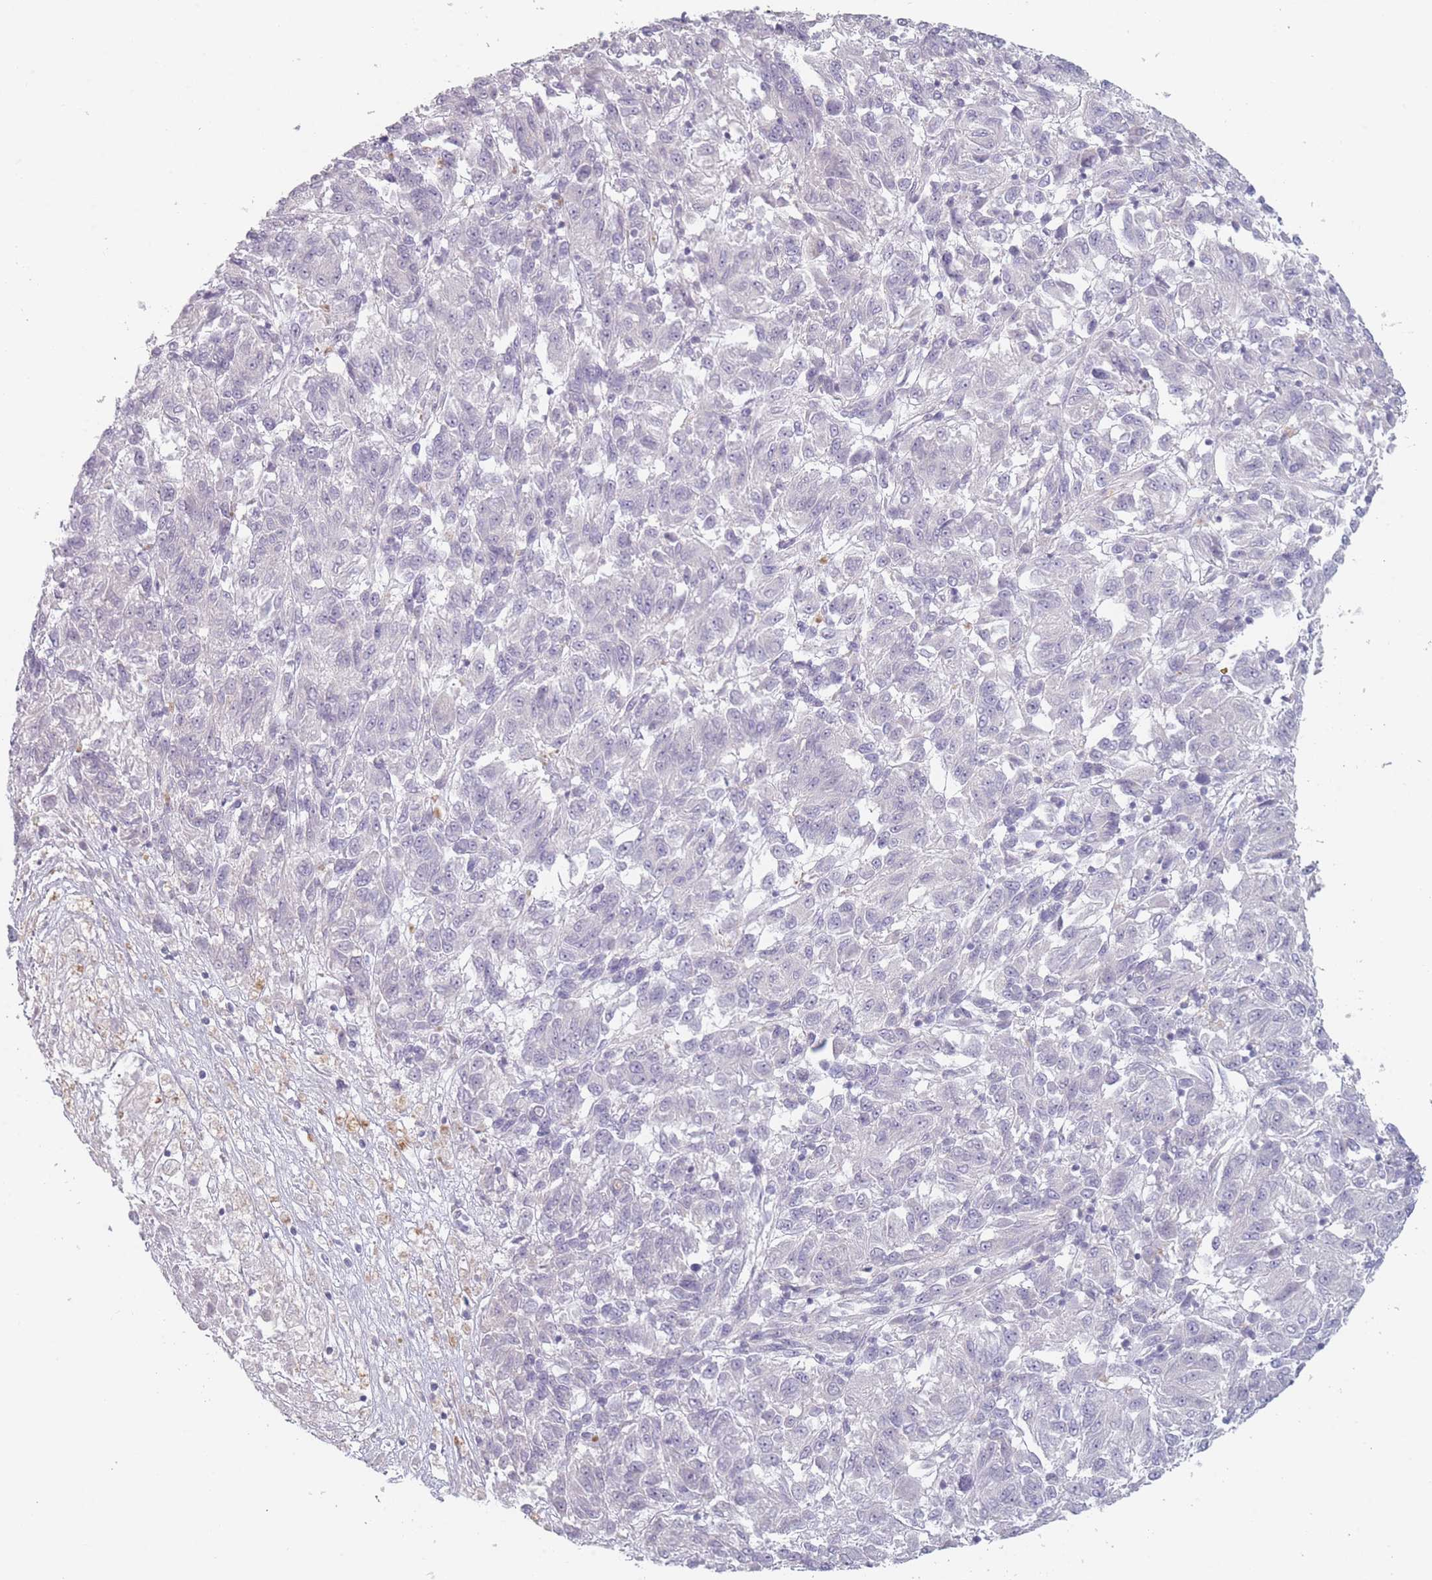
{"staining": {"intensity": "negative", "quantity": "none", "location": "none"}, "tissue": "melanoma", "cell_type": "Tumor cells", "image_type": "cancer", "snomed": [{"axis": "morphology", "description": "Malignant melanoma, Metastatic site"}, {"axis": "topography", "description": "Lung"}], "caption": "A photomicrograph of human melanoma is negative for staining in tumor cells.", "gene": "RASL10B", "patient": {"sex": "male", "age": 64}}